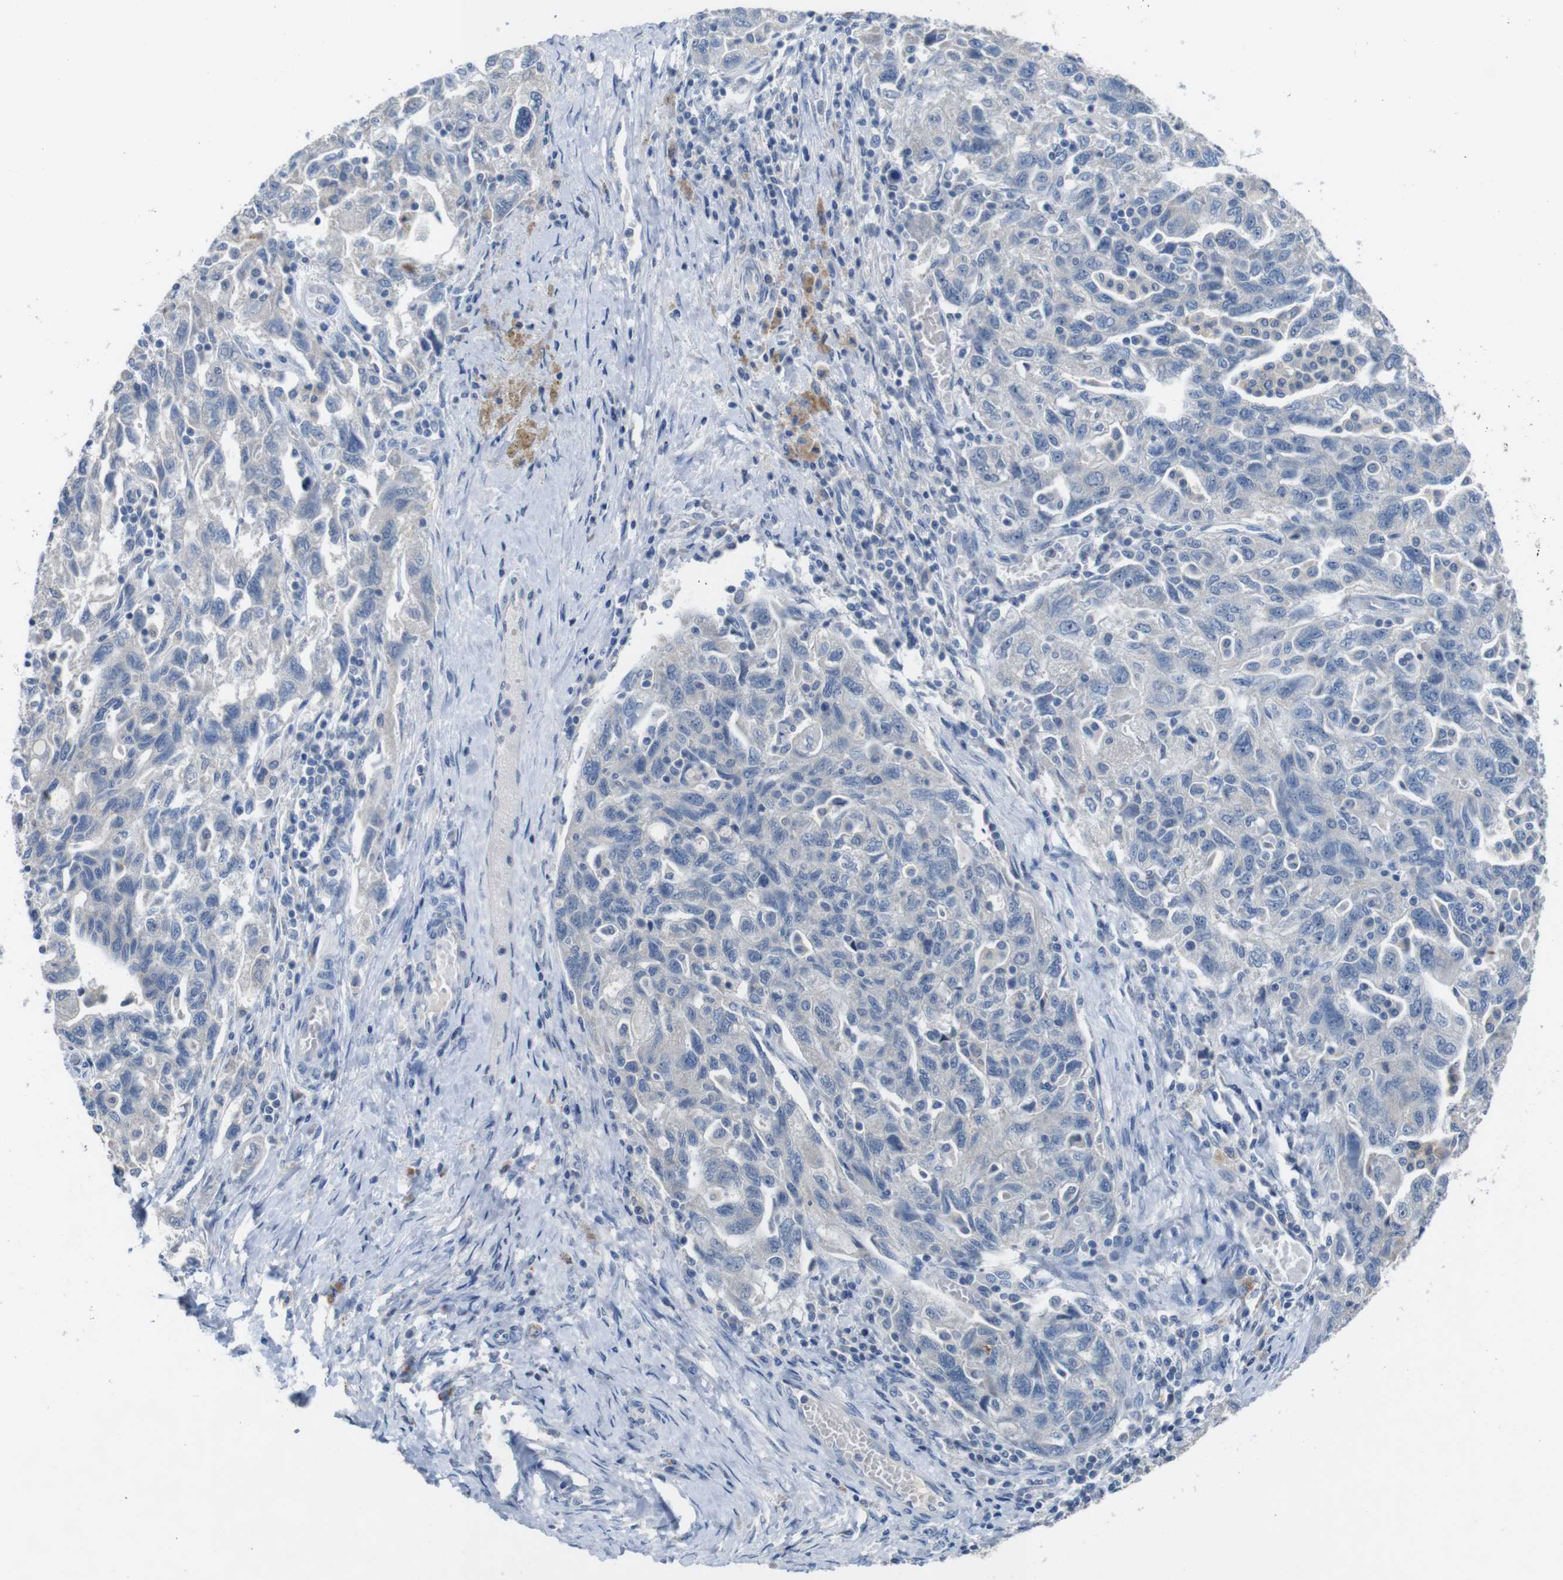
{"staining": {"intensity": "negative", "quantity": "none", "location": "none"}, "tissue": "ovarian cancer", "cell_type": "Tumor cells", "image_type": "cancer", "snomed": [{"axis": "morphology", "description": "Carcinoma, NOS"}, {"axis": "morphology", "description": "Cystadenocarcinoma, serous, NOS"}, {"axis": "topography", "description": "Ovary"}], "caption": "High magnification brightfield microscopy of ovarian cancer stained with DAB (3,3'-diaminobenzidine) (brown) and counterstained with hematoxylin (blue): tumor cells show no significant positivity.", "gene": "SLC2A8", "patient": {"sex": "female", "age": 69}}